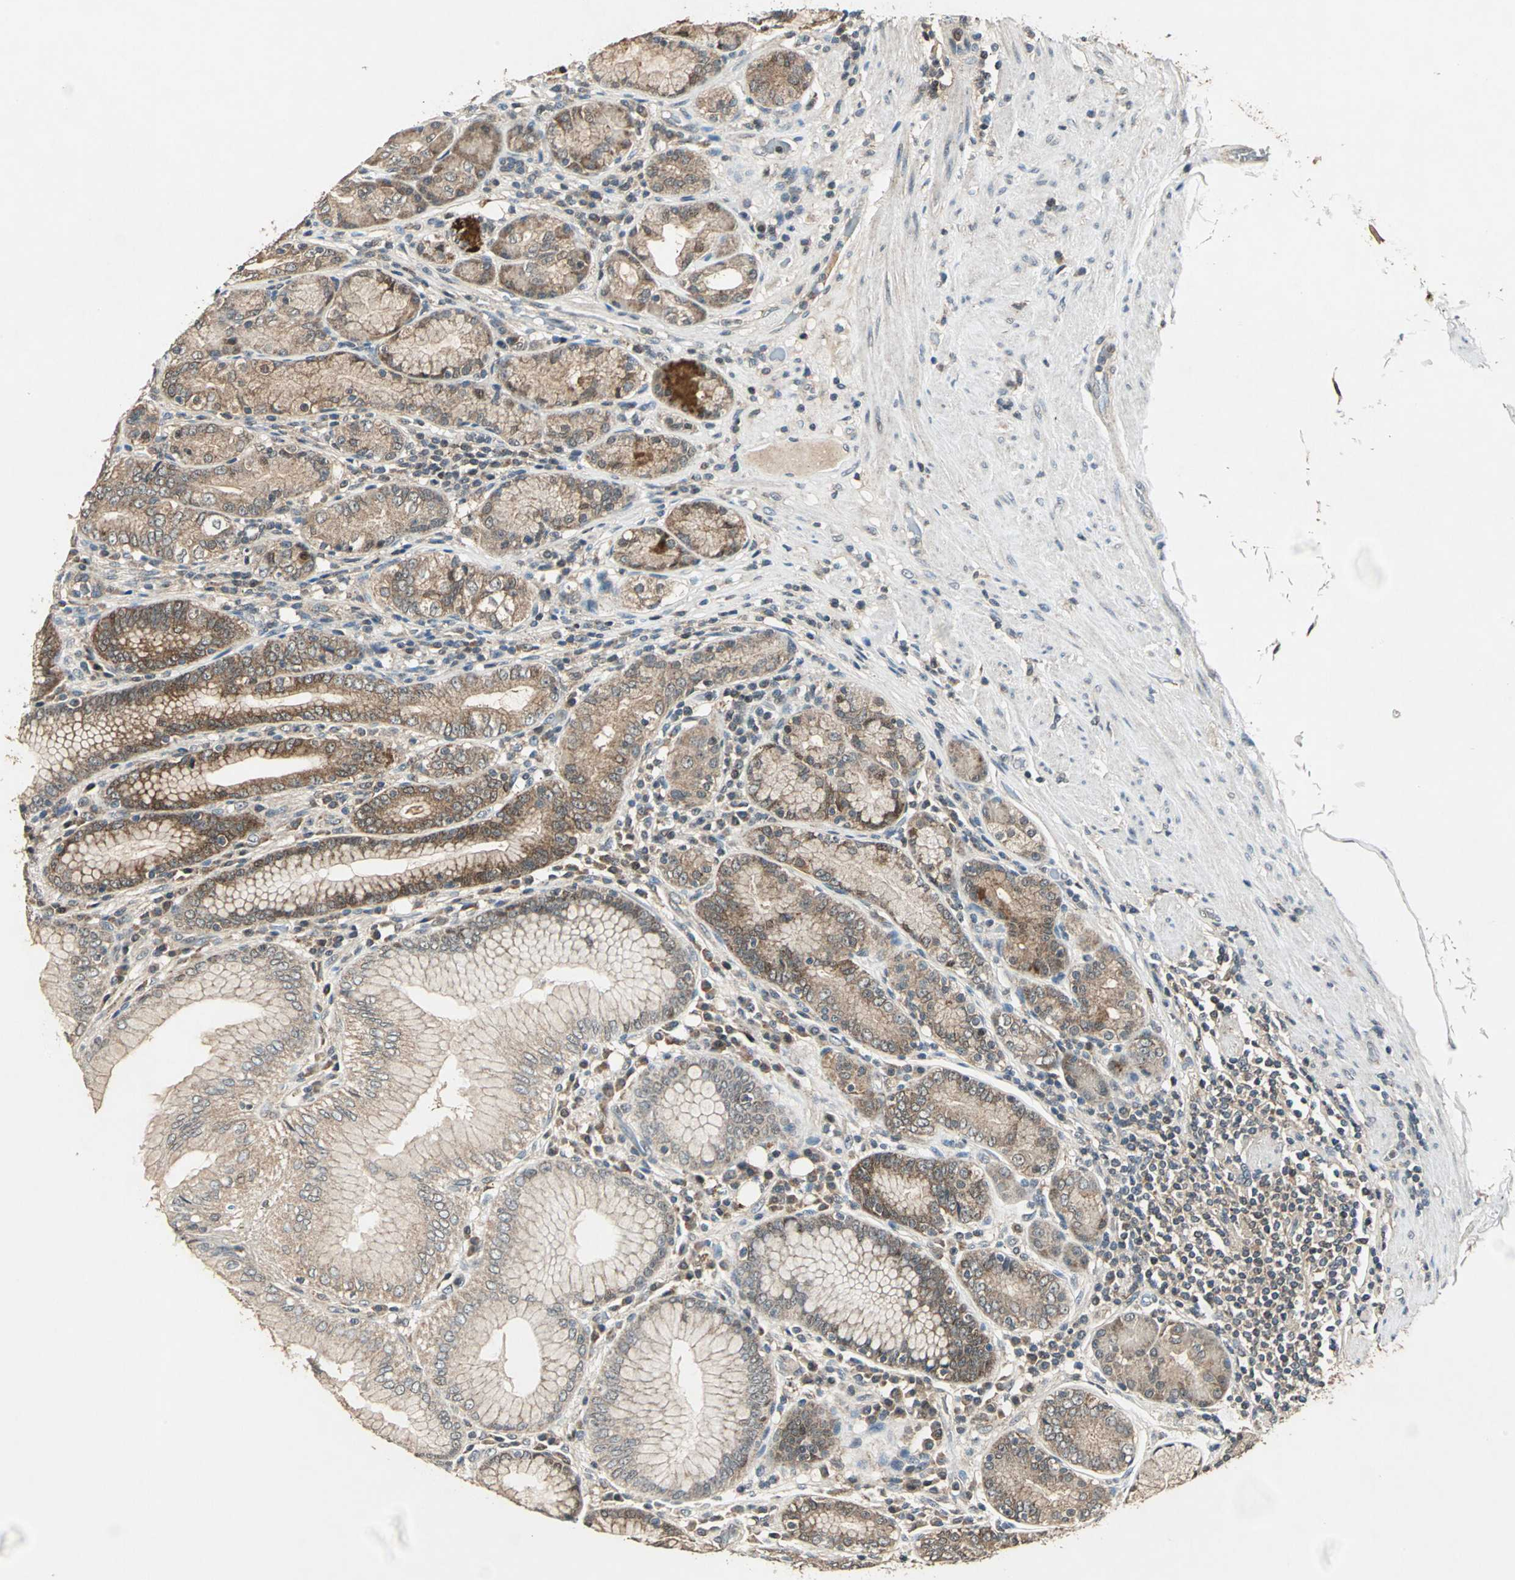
{"staining": {"intensity": "strong", "quantity": ">75%", "location": "cytoplasmic/membranous"}, "tissue": "stomach", "cell_type": "Glandular cells", "image_type": "normal", "snomed": [{"axis": "morphology", "description": "Normal tissue, NOS"}, {"axis": "topography", "description": "Stomach, lower"}], "caption": "High-power microscopy captured an IHC photomicrograph of unremarkable stomach, revealing strong cytoplasmic/membranous expression in approximately >75% of glandular cells.", "gene": "AHSA1", "patient": {"sex": "female", "age": 76}}